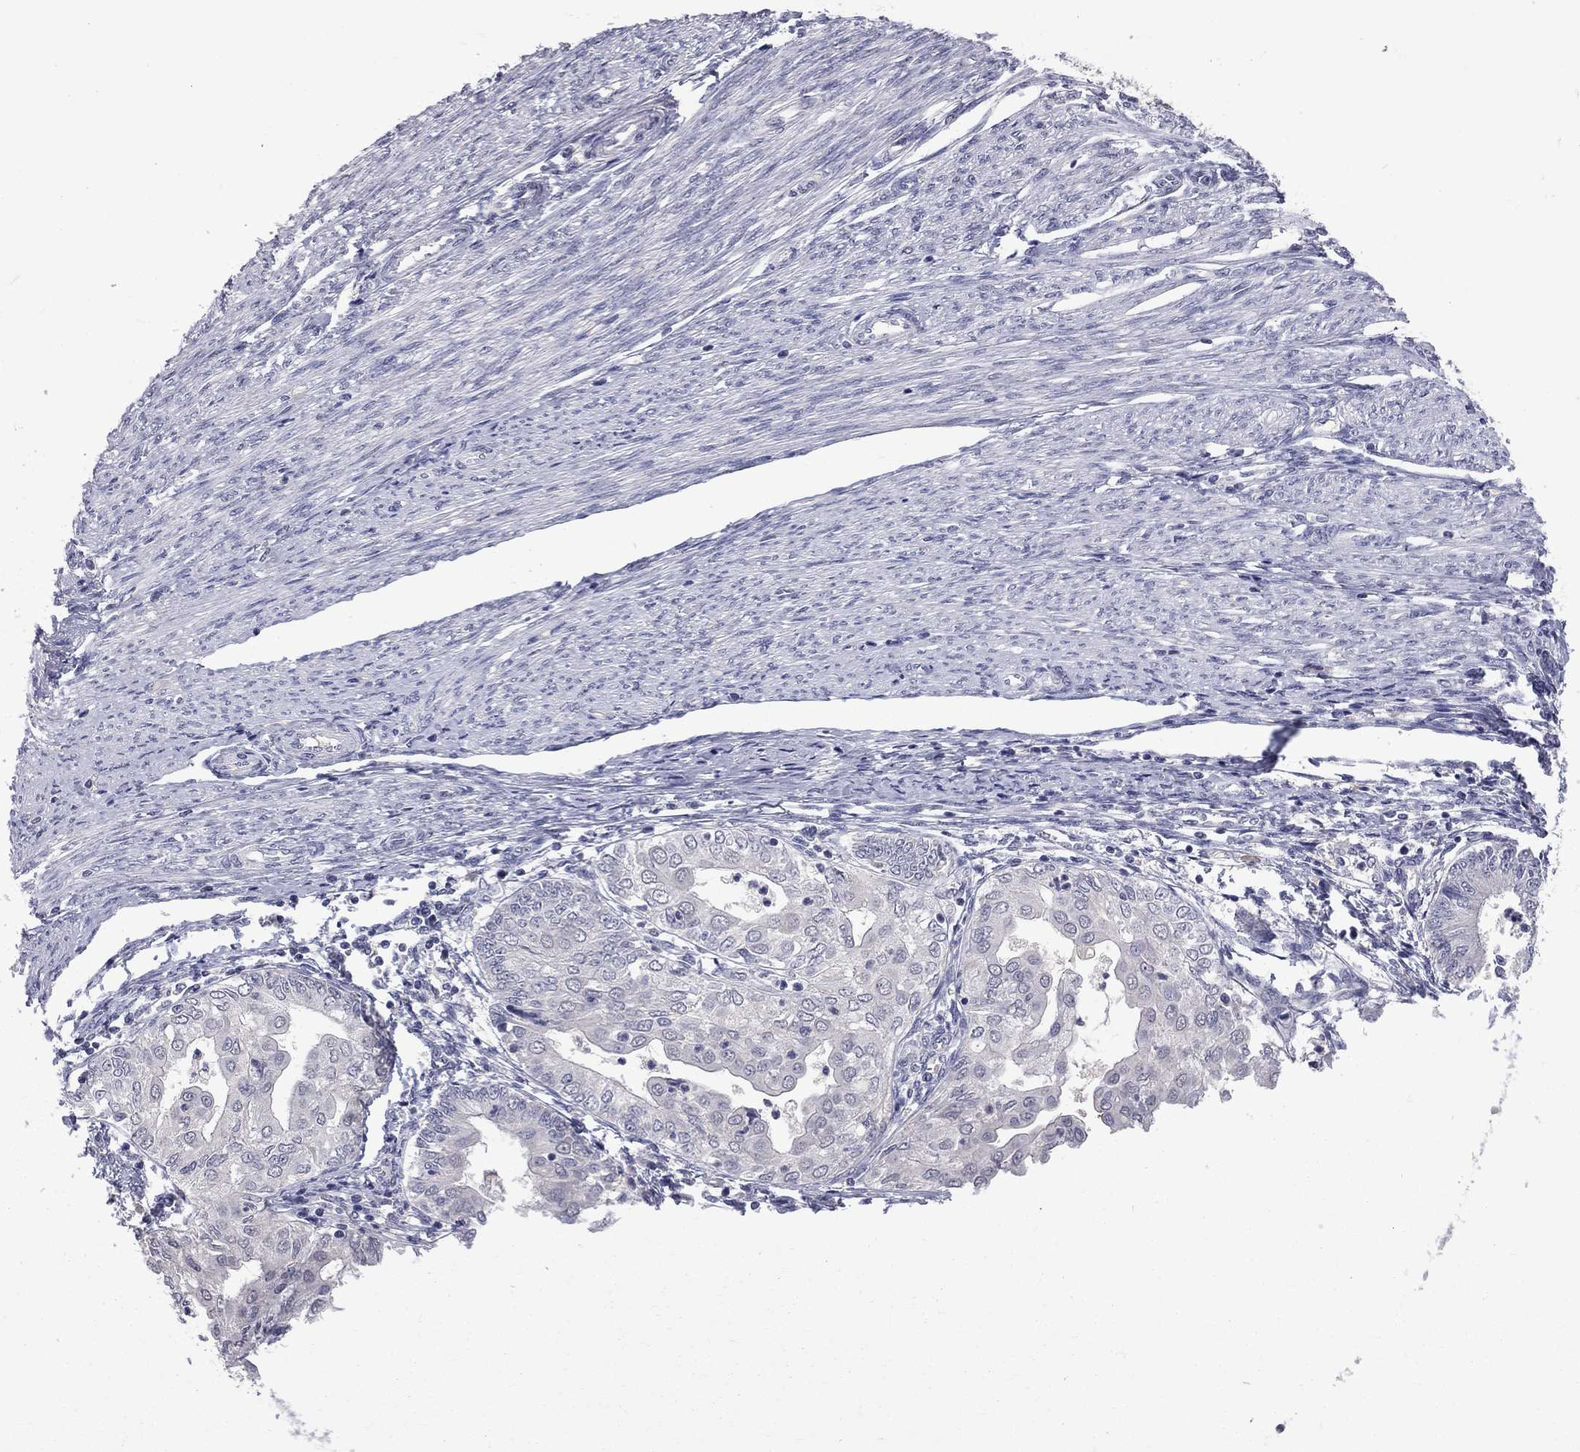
{"staining": {"intensity": "negative", "quantity": "none", "location": "none"}, "tissue": "endometrial cancer", "cell_type": "Tumor cells", "image_type": "cancer", "snomed": [{"axis": "morphology", "description": "Adenocarcinoma, NOS"}, {"axis": "topography", "description": "Endometrium"}], "caption": "DAB (3,3'-diaminobenzidine) immunohistochemical staining of adenocarcinoma (endometrial) shows no significant positivity in tumor cells.", "gene": "DSG4", "patient": {"sex": "female", "age": 68}}